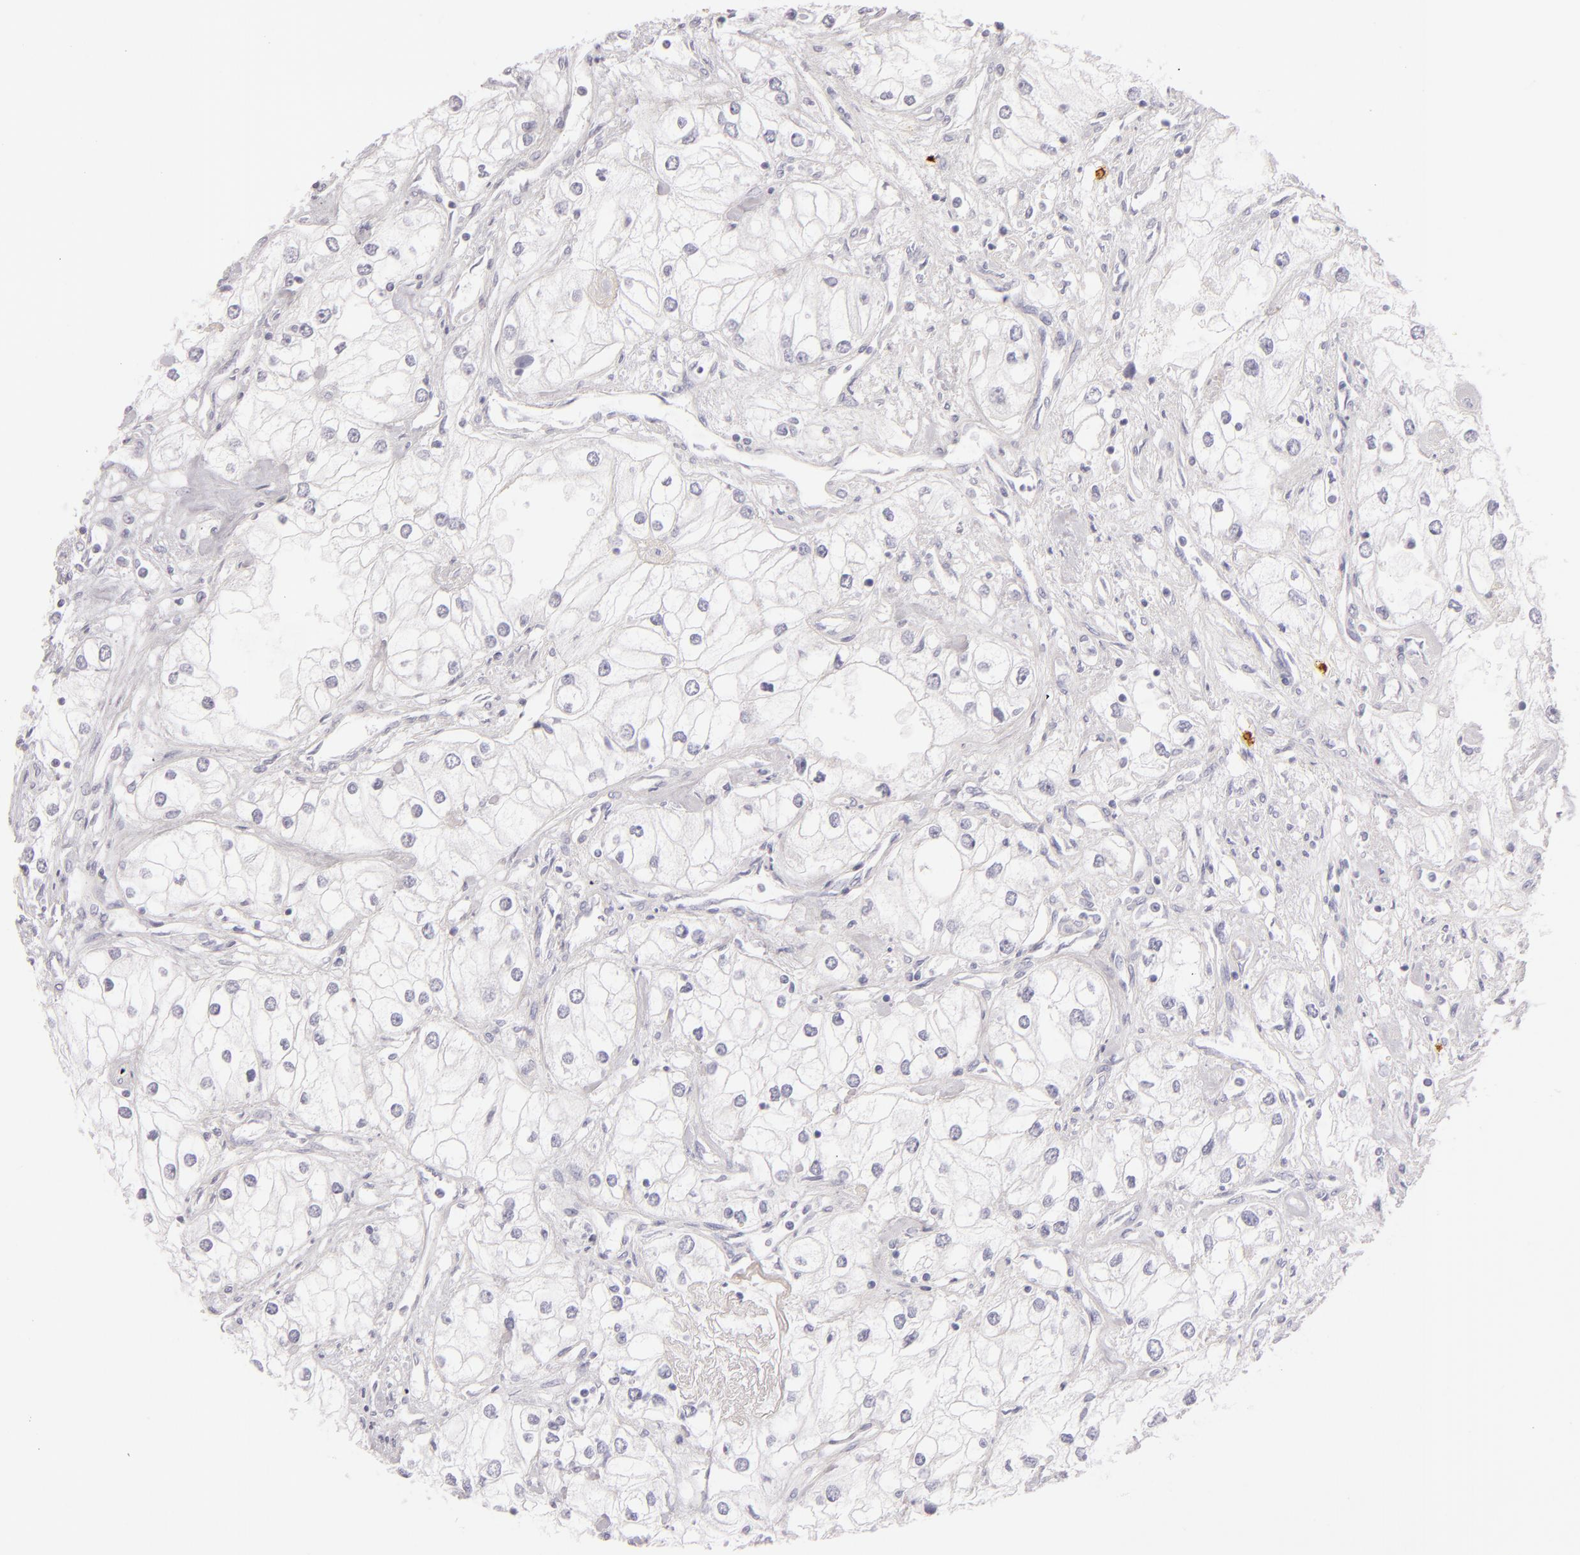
{"staining": {"intensity": "negative", "quantity": "none", "location": "none"}, "tissue": "renal cancer", "cell_type": "Tumor cells", "image_type": "cancer", "snomed": [{"axis": "morphology", "description": "Adenocarcinoma, NOS"}, {"axis": "topography", "description": "Kidney"}], "caption": "Immunohistochemistry of human renal adenocarcinoma displays no expression in tumor cells.", "gene": "TPSD1", "patient": {"sex": "male", "age": 57}}